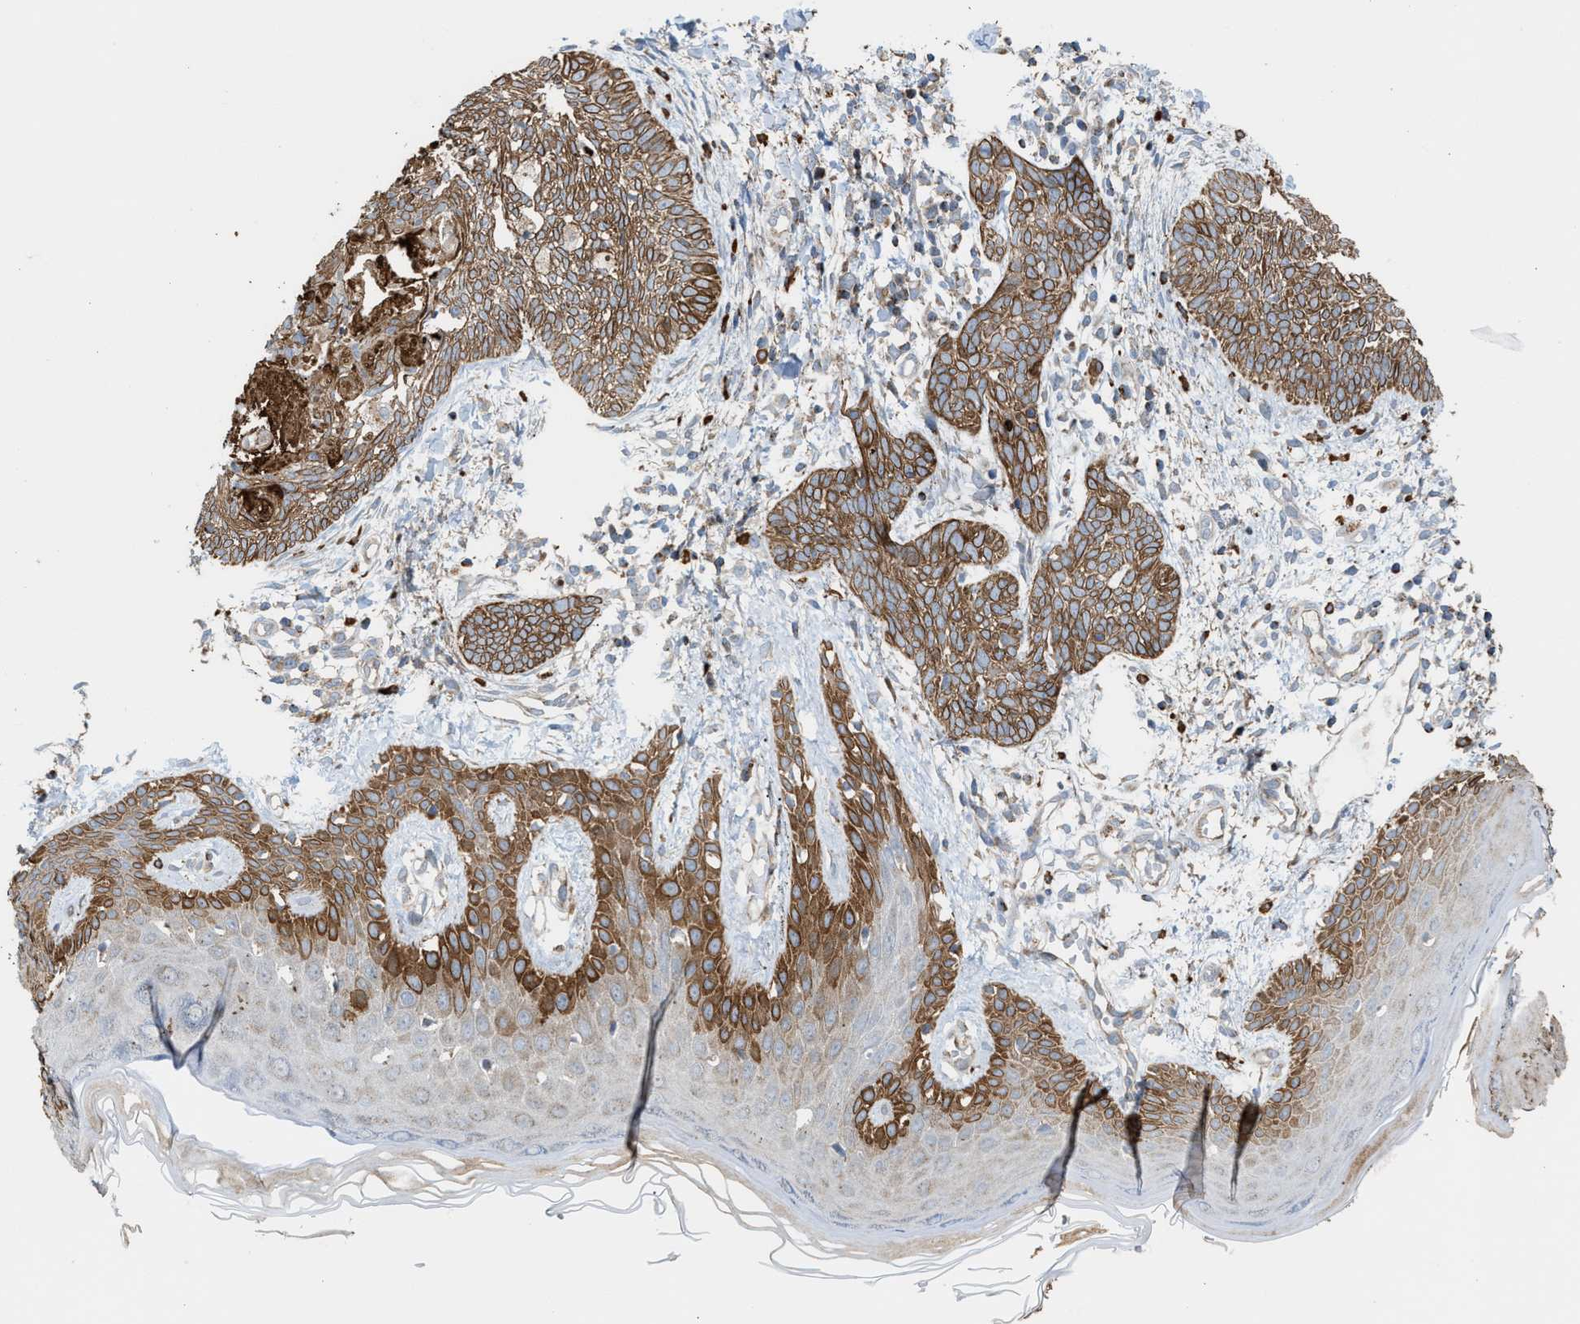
{"staining": {"intensity": "moderate", "quantity": ">75%", "location": "cytoplasmic/membranous"}, "tissue": "skin cancer", "cell_type": "Tumor cells", "image_type": "cancer", "snomed": [{"axis": "morphology", "description": "Basal cell carcinoma"}, {"axis": "topography", "description": "Skin"}], "caption": "Immunohistochemistry (IHC) image of skin cancer (basal cell carcinoma) stained for a protein (brown), which reveals medium levels of moderate cytoplasmic/membranous staining in approximately >75% of tumor cells.", "gene": "PDCL", "patient": {"sex": "female", "age": 59}}